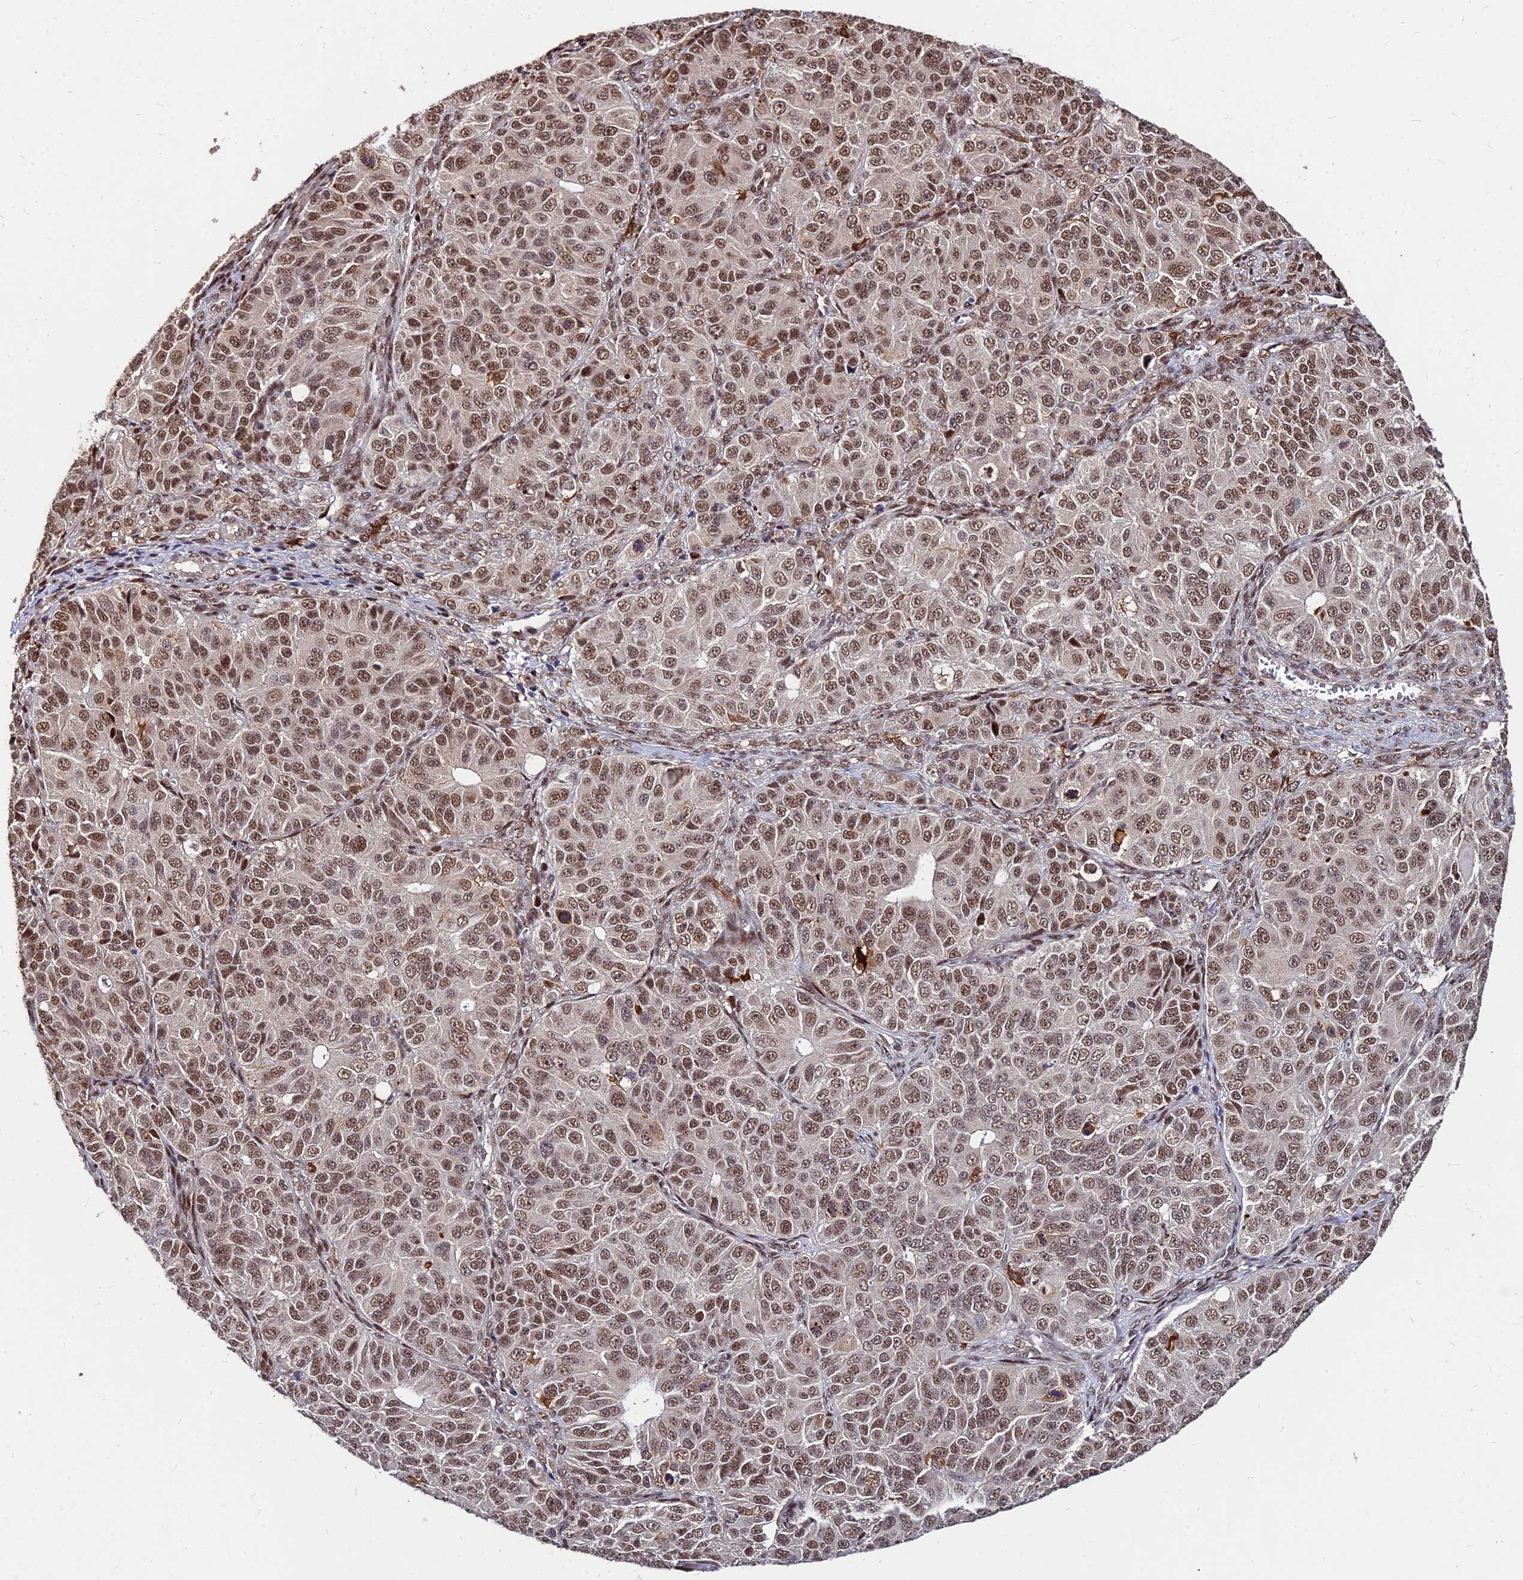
{"staining": {"intensity": "moderate", "quantity": ">75%", "location": "nuclear"}, "tissue": "ovarian cancer", "cell_type": "Tumor cells", "image_type": "cancer", "snomed": [{"axis": "morphology", "description": "Carcinoma, endometroid"}, {"axis": "topography", "description": "Ovary"}], "caption": "Ovarian endometroid carcinoma stained for a protein (brown) displays moderate nuclear positive expression in approximately >75% of tumor cells.", "gene": "ZBED4", "patient": {"sex": "female", "age": 51}}